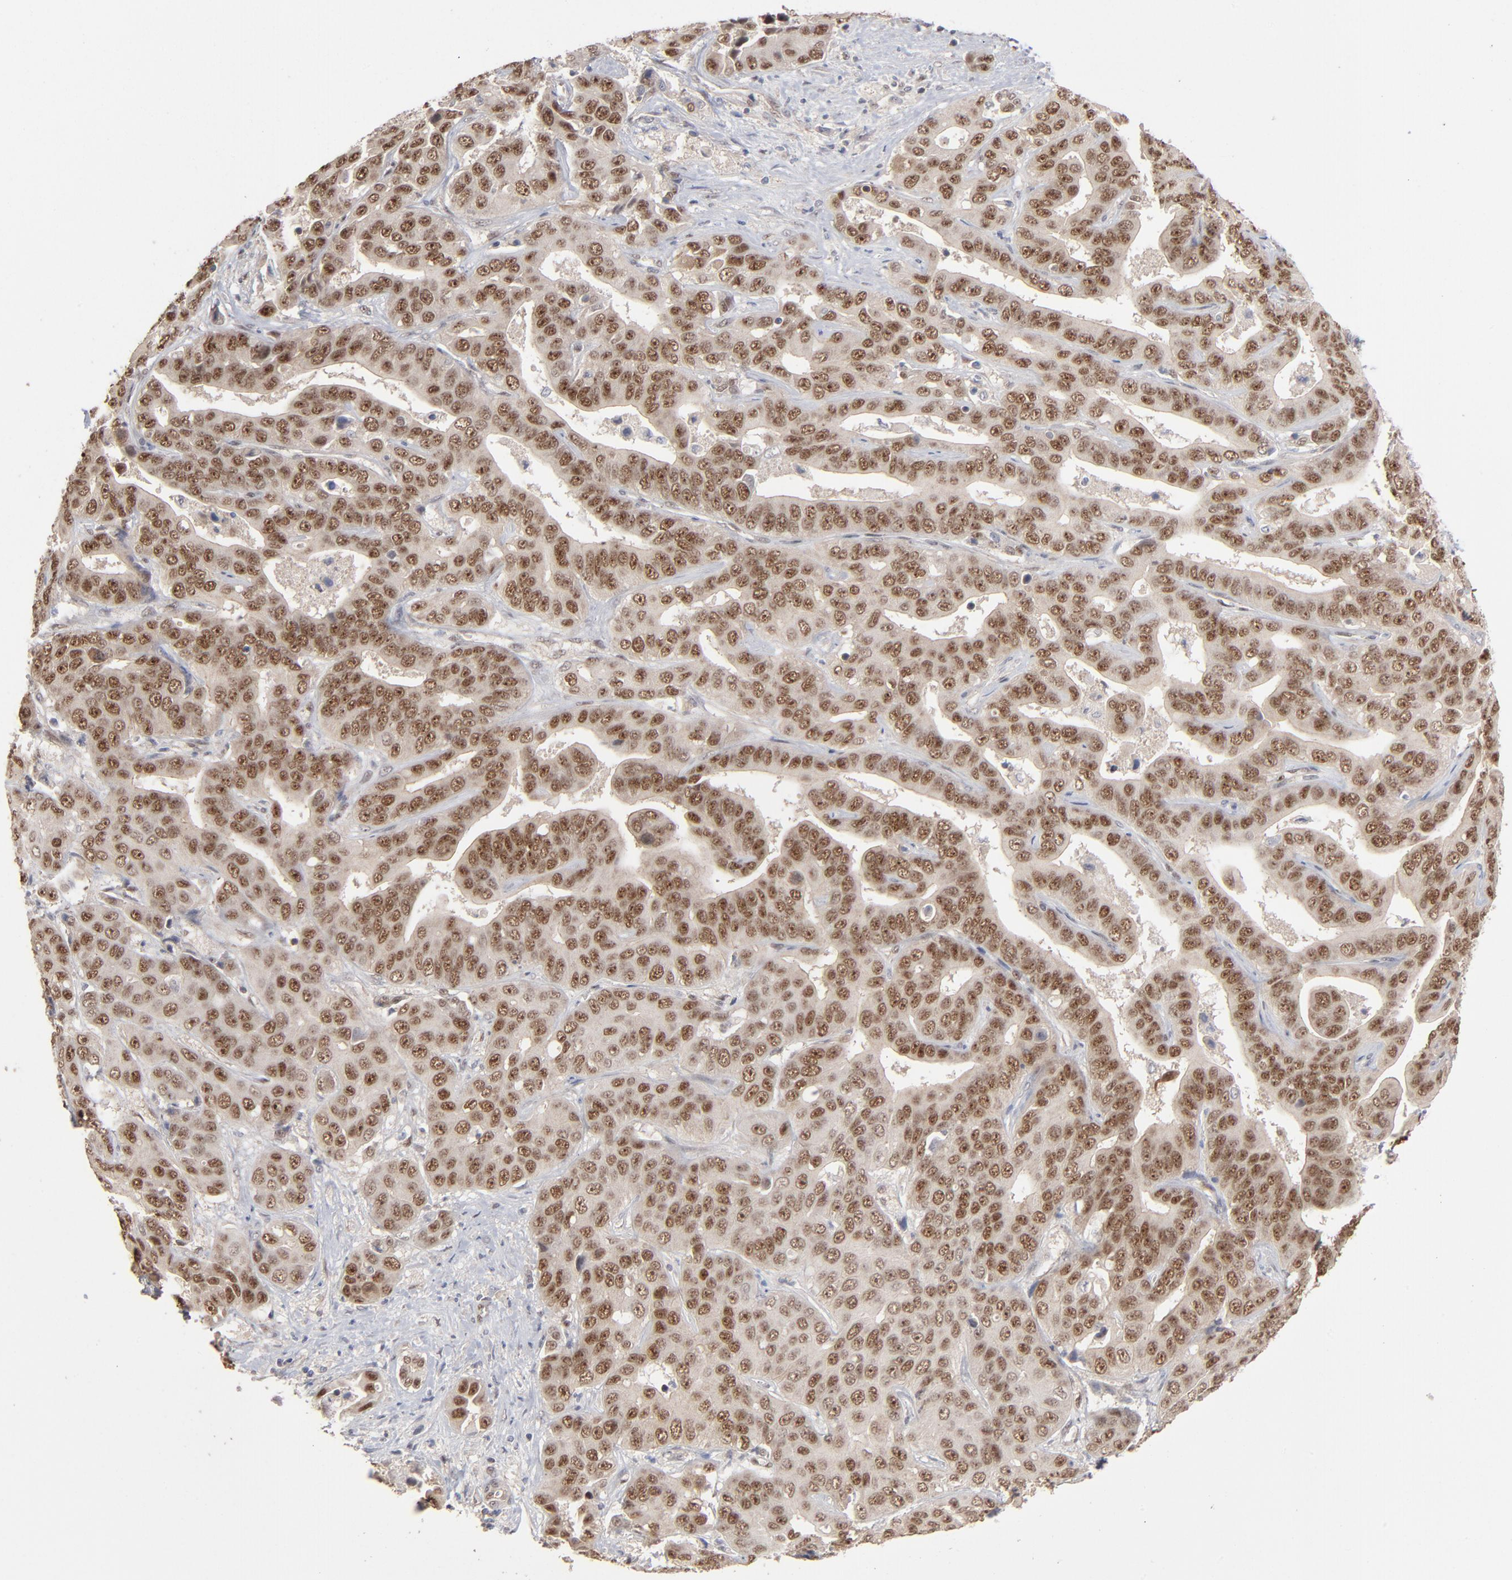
{"staining": {"intensity": "moderate", "quantity": ">75%", "location": "nuclear"}, "tissue": "liver cancer", "cell_type": "Tumor cells", "image_type": "cancer", "snomed": [{"axis": "morphology", "description": "Cholangiocarcinoma"}, {"axis": "topography", "description": "Liver"}], "caption": "Moderate nuclear protein expression is seen in approximately >75% of tumor cells in liver cholangiocarcinoma.", "gene": "NFIB", "patient": {"sex": "female", "age": 52}}